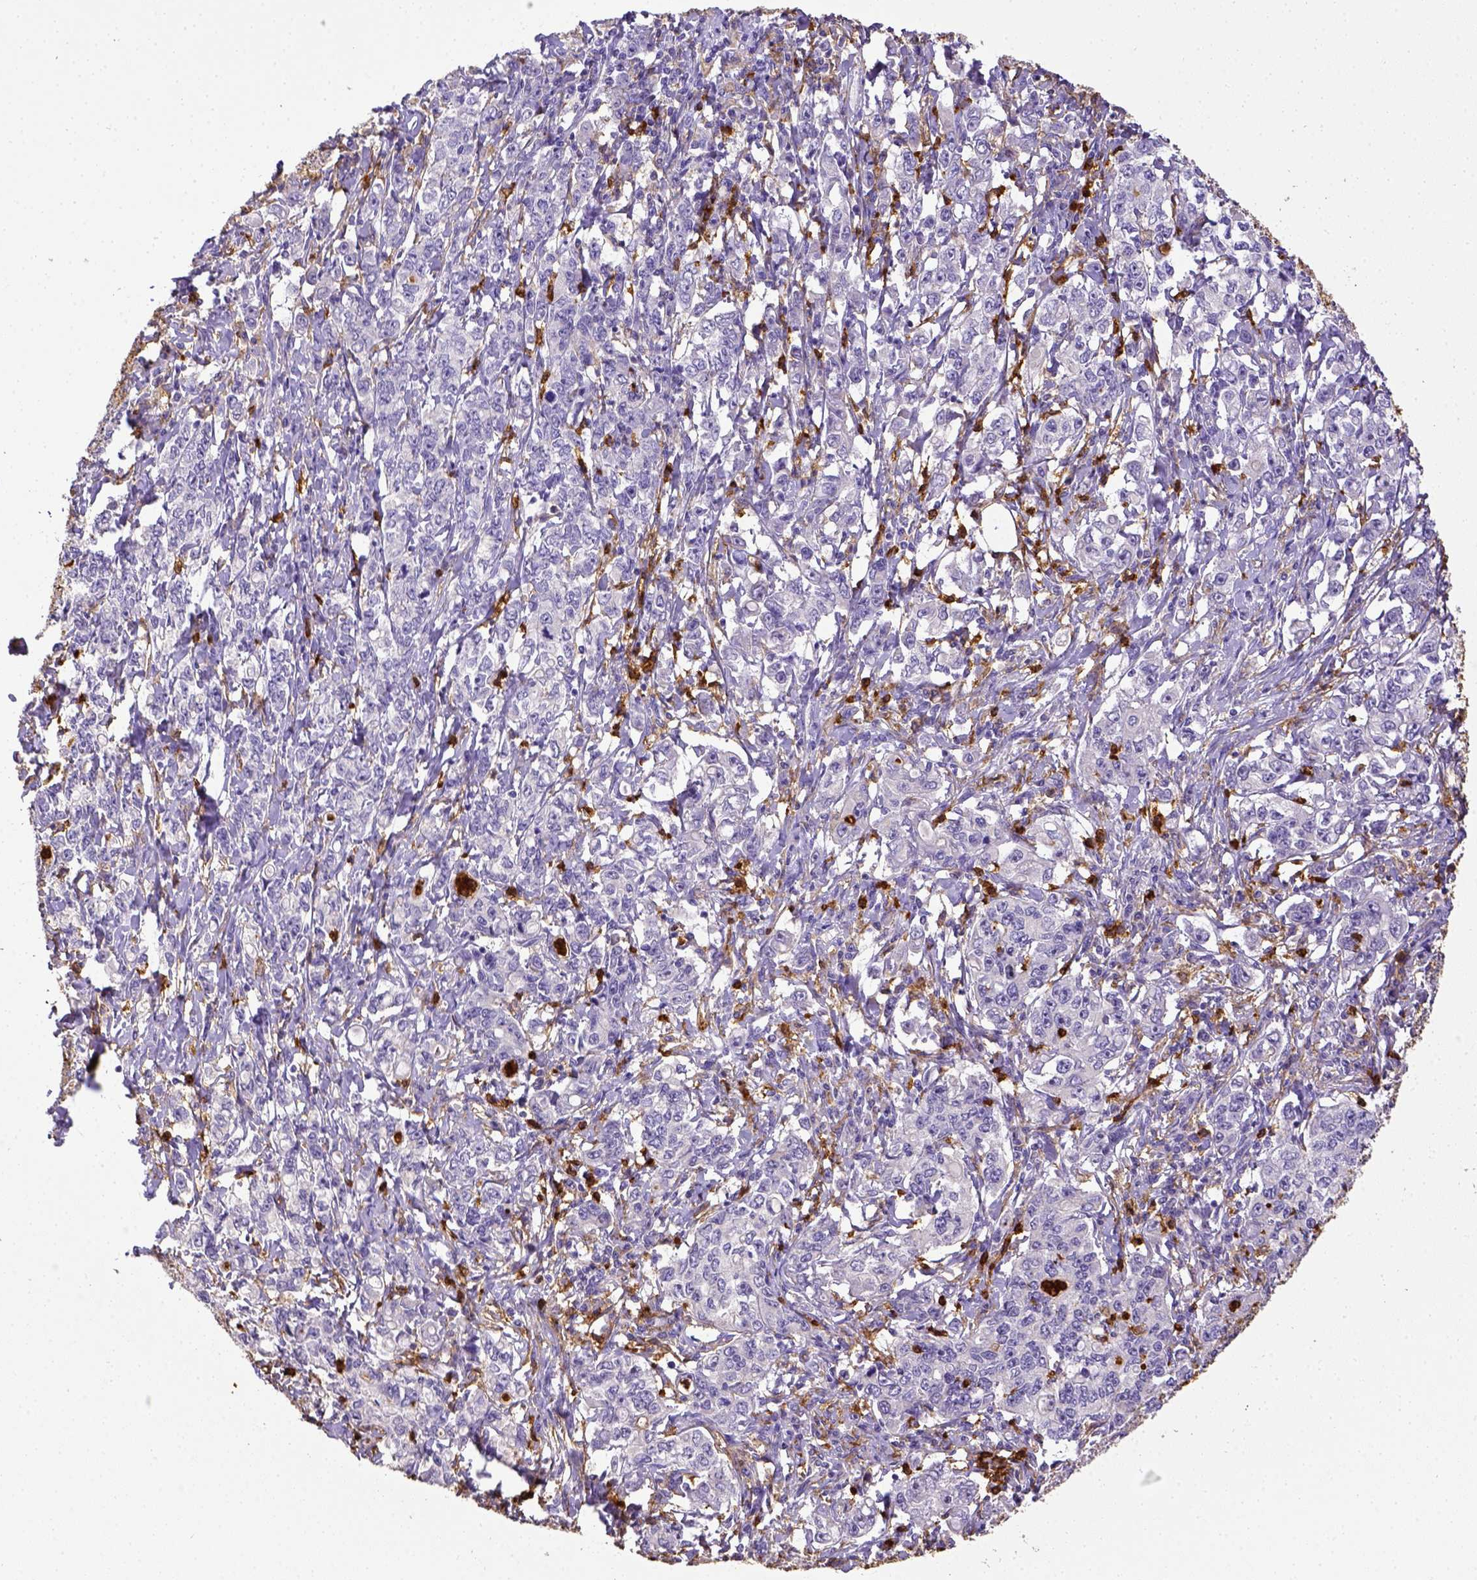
{"staining": {"intensity": "negative", "quantity": "none", "location": "none"}, "tissue": "stomach cancer", "cell_type": "Tumor cells", "image_type": "cancer", "snomed": [{"axis": "morphology", "description": "Adenocarcinoma, NOS"}, {"axis": "topography", "description": "Stomach, lower"}], "caption": "Tumor cells show no significant positivity in stomach adenocarcinoma.", "gene": "ITGAM", "patient": {"sex": "female", "age": 72}}